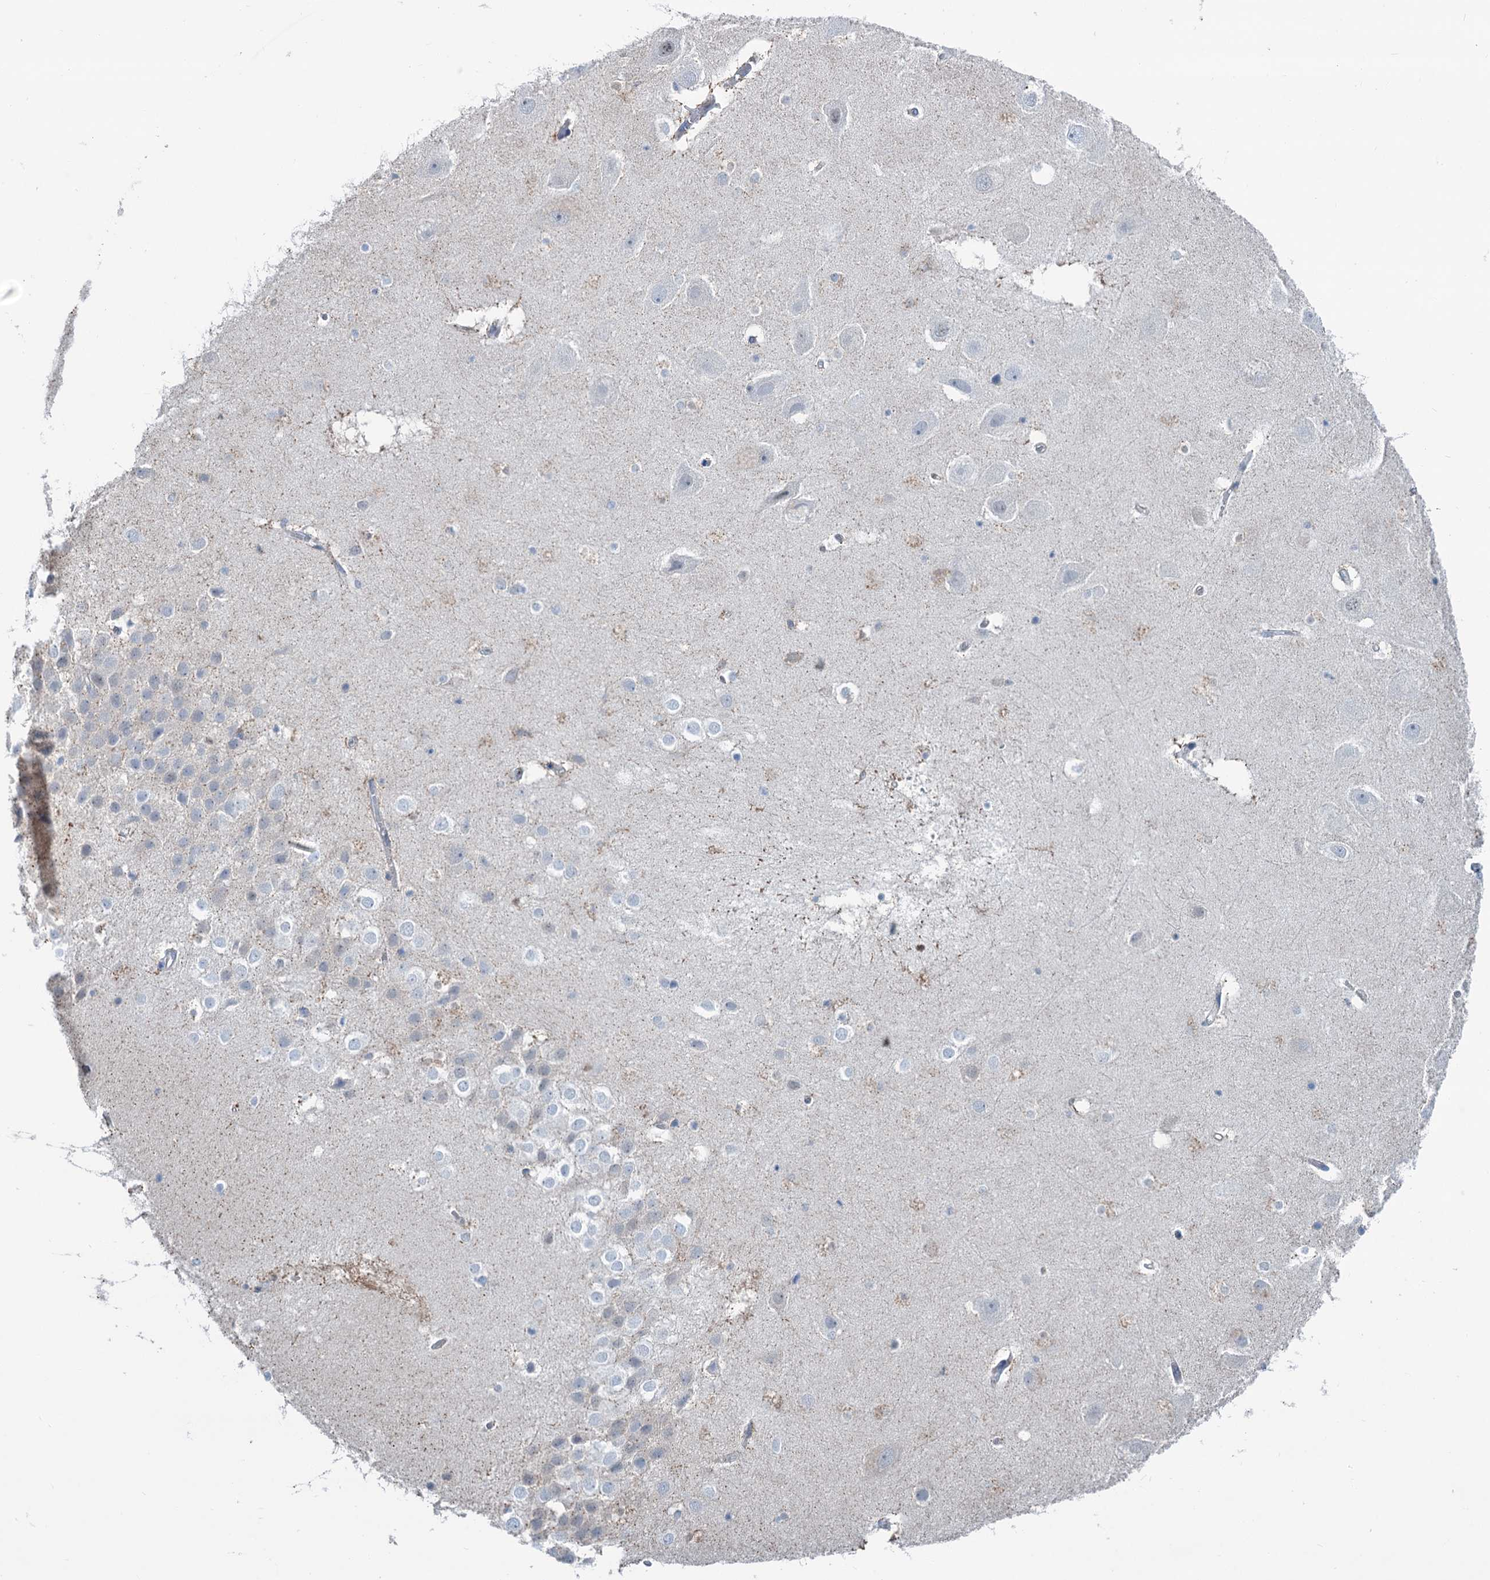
{"staining": {"intensity": "moderate", "quantity": "<25%", "location": "cytoplasmic/membranous"}, "tissue": "hippocampus", "cell_type": "Glial cells", "image_type": "normal", "snomed": [{"axis": "morphology", "description": "Normal tissue, NOS"}, {"axis": "topography", "description": "Hippocampus"}], "caption": "Immunohistochemical staining of normal hippocampus exhibits low levels of moderate cytoplasmic/membranous positivity in approximately <25% of glial cells.", "gene": "LPIN1", "patient": {"sex": "female", "age": 52}}